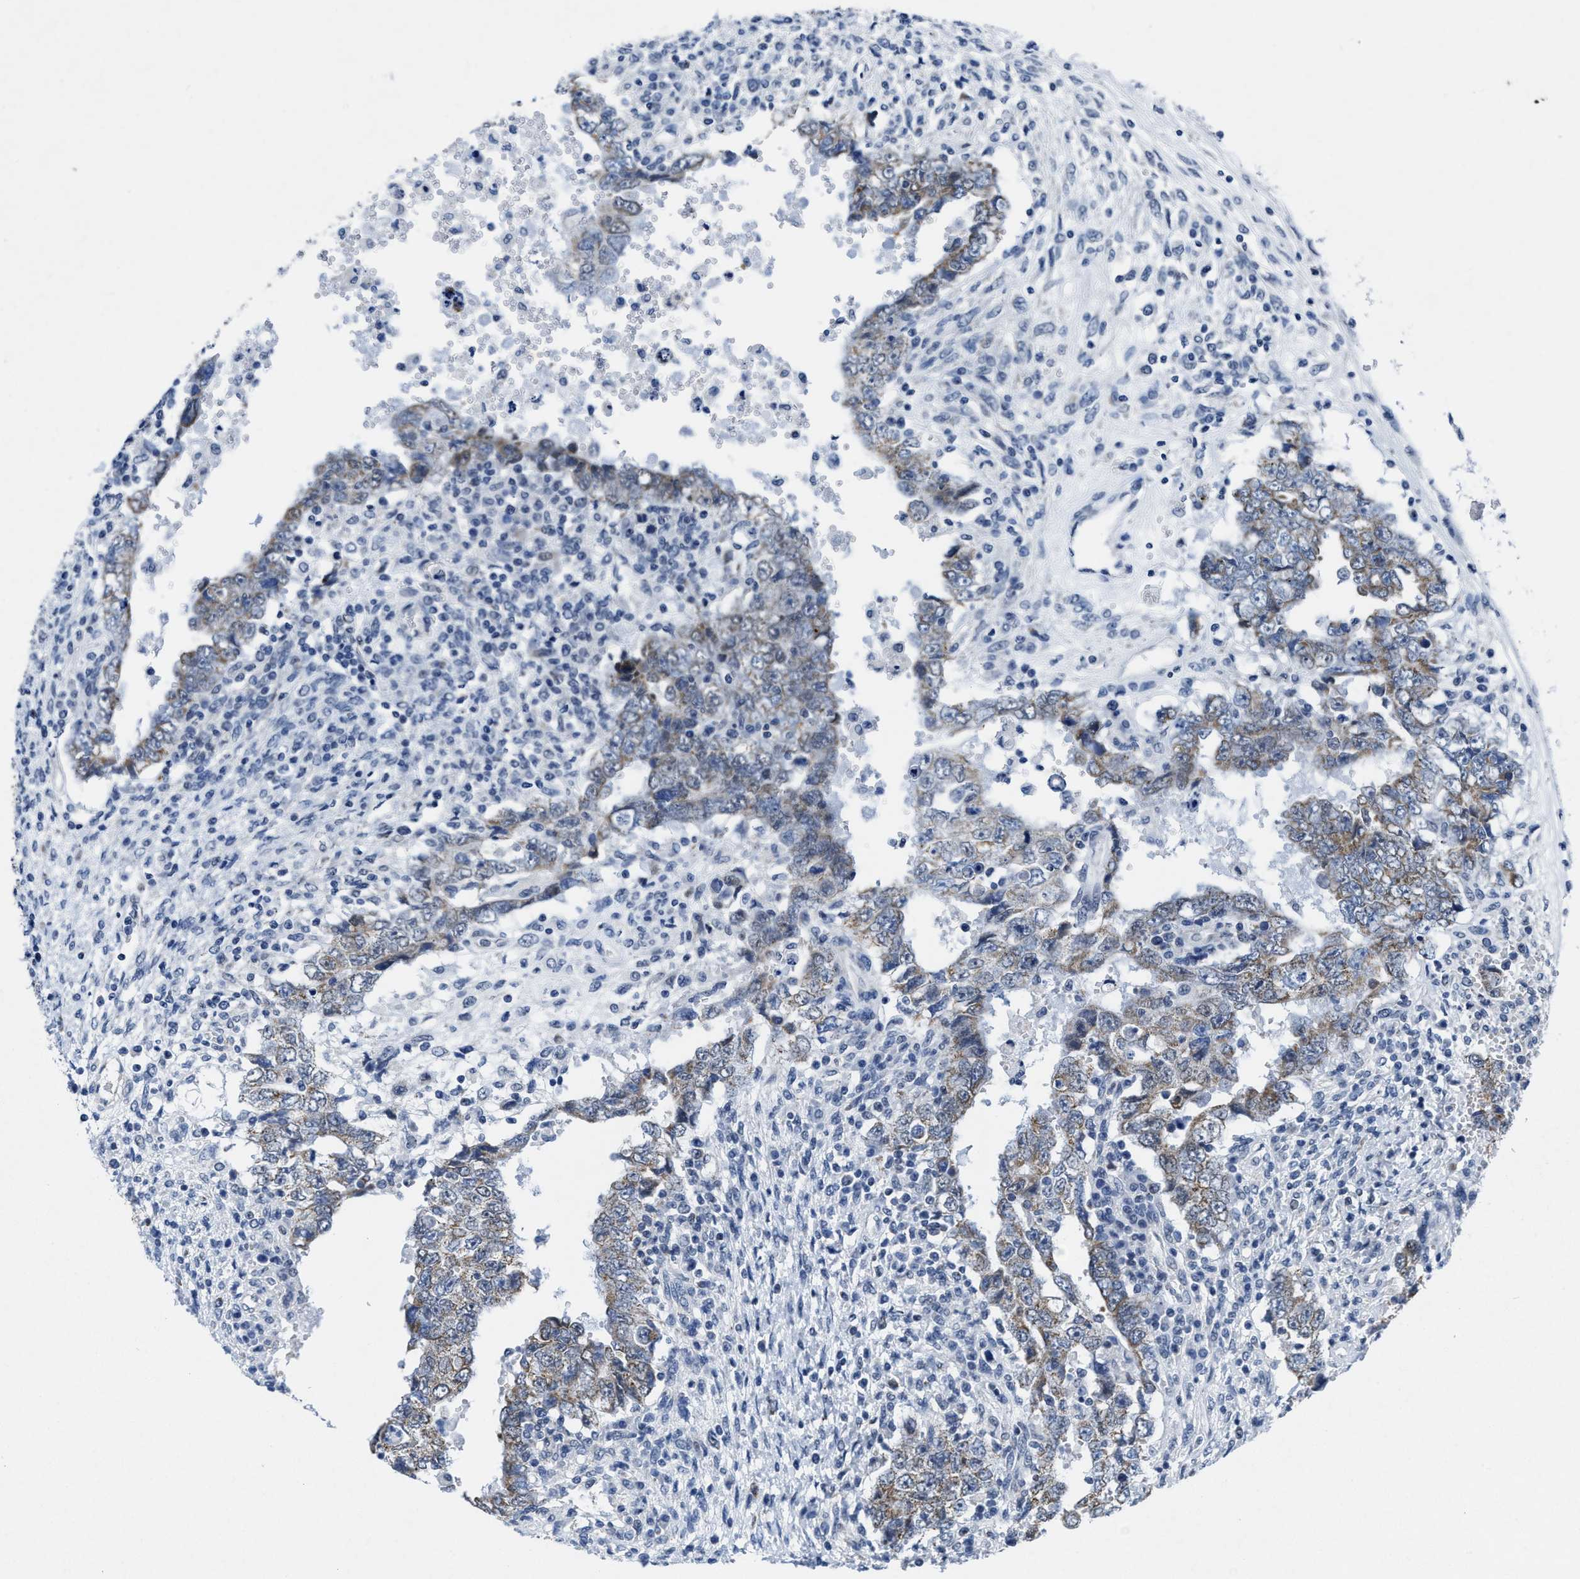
{"staining": {"intensity": "moderate", "quantity": "25%-75%", "location": "cytoplasmic/membranous"}, "tissue": "testis cancer", "cell_type": "Tumor cells", "image_type": "cancer", "snomed": [{"axis": "morphology", "description": "Carcinoma, Embryonal, NOS"}, {"axis": "topography", "description": "Testis"}], "caption": "A micrograph of human testis cancer (embryonal carcinoma) stained for a protein displays moderate cytoplasmic/membranous brown staining in tumor cells. The protein is shown in brown color, while the nuclei are stained blue.", "gene": "ID3", "patient": {"sex": "male", "age": 26}}